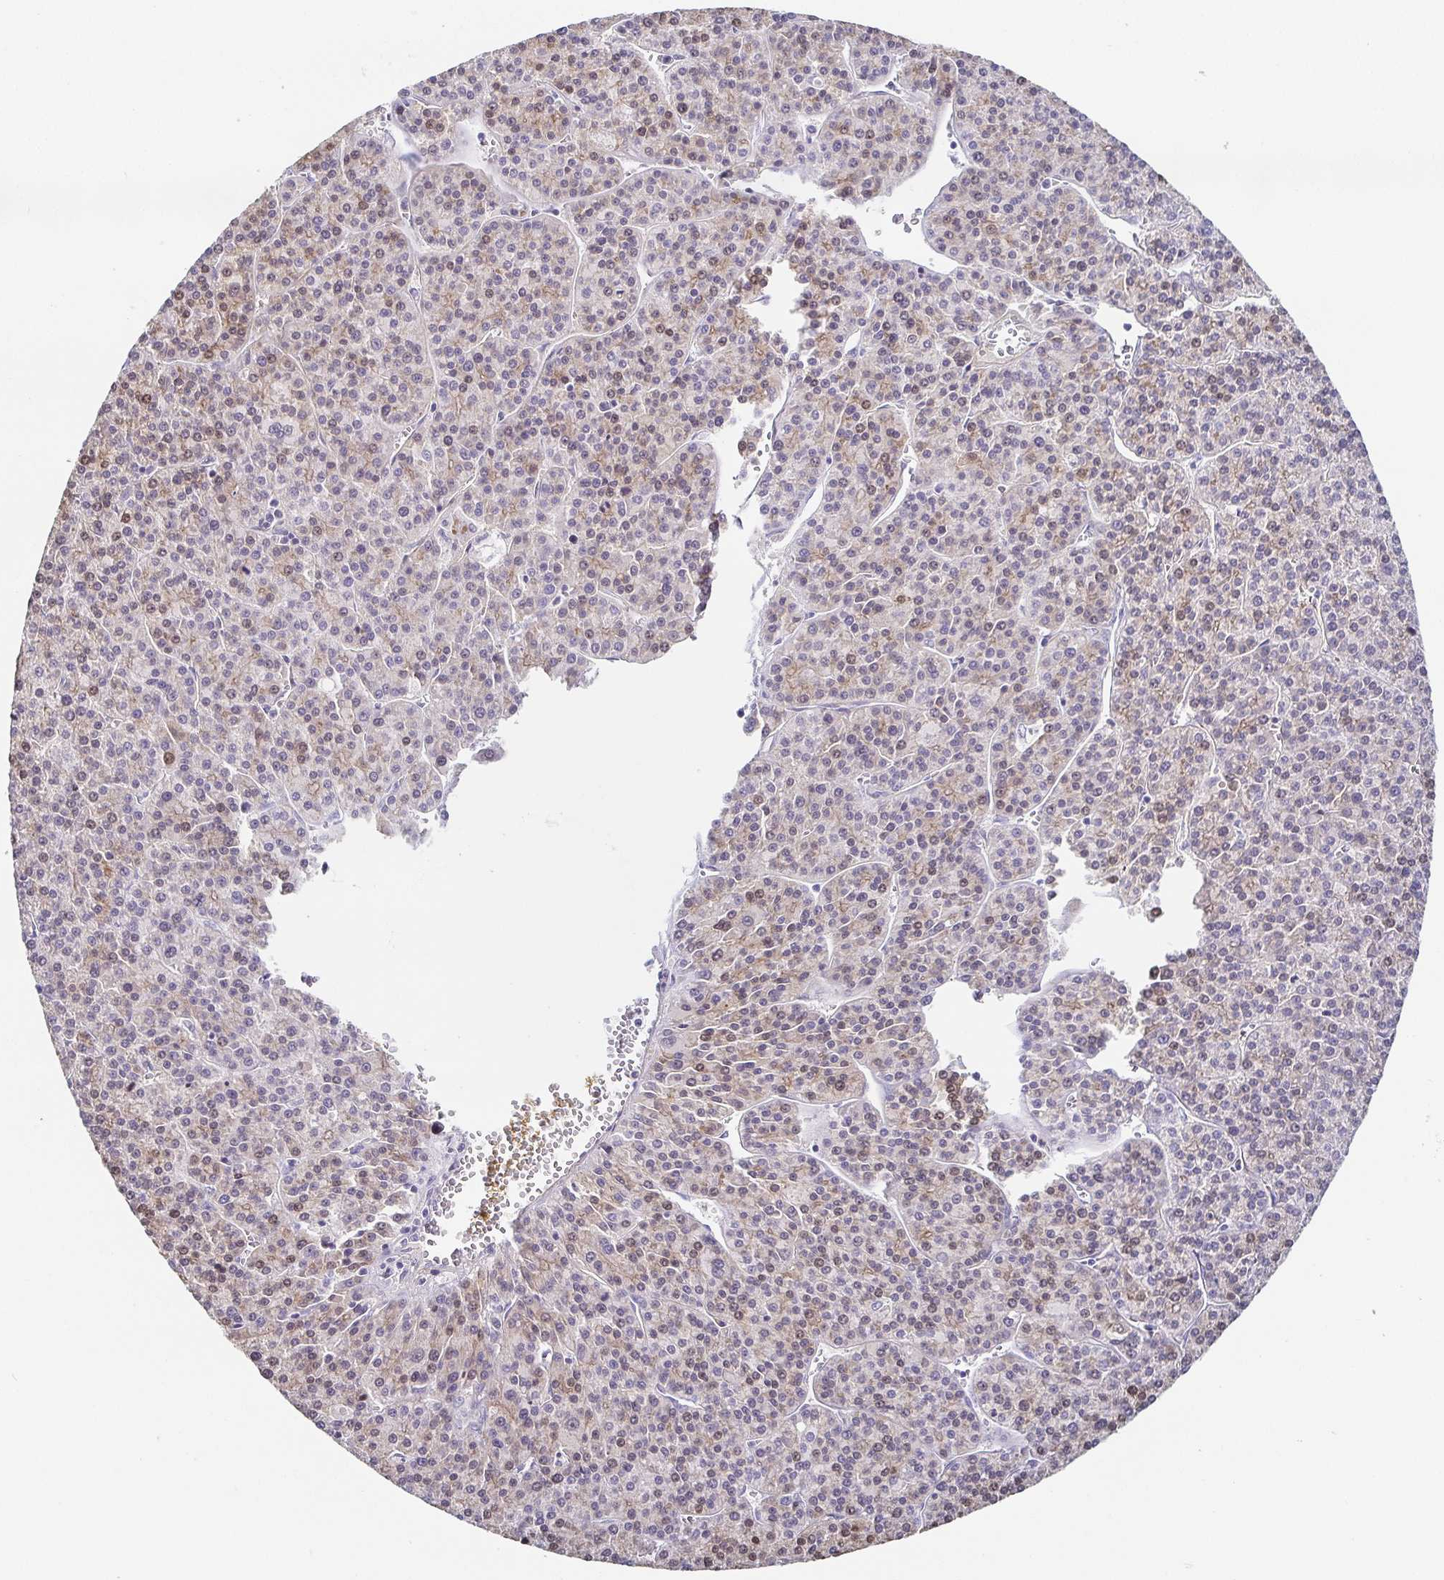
{"staining": {"intensity": "weak", "quantity": "25%-75%", "location": "nuclear"}, "tissue": "liver cancer", "cell_type": "Tumor cells", "image_type": "cancer", "snomed": [{"axis": "morphology", "description": "Carcinoma, Hepatocellular, NOS"}, {"axis": "topography", "description": "Liver"}], "caption": "Human liver cancer (hepatocellular carcinoma) stained with a protein marker displays weak staining in tumor cells.", "gene": "PIWIL3", "patient": {"sex": "female", "age": 58}}